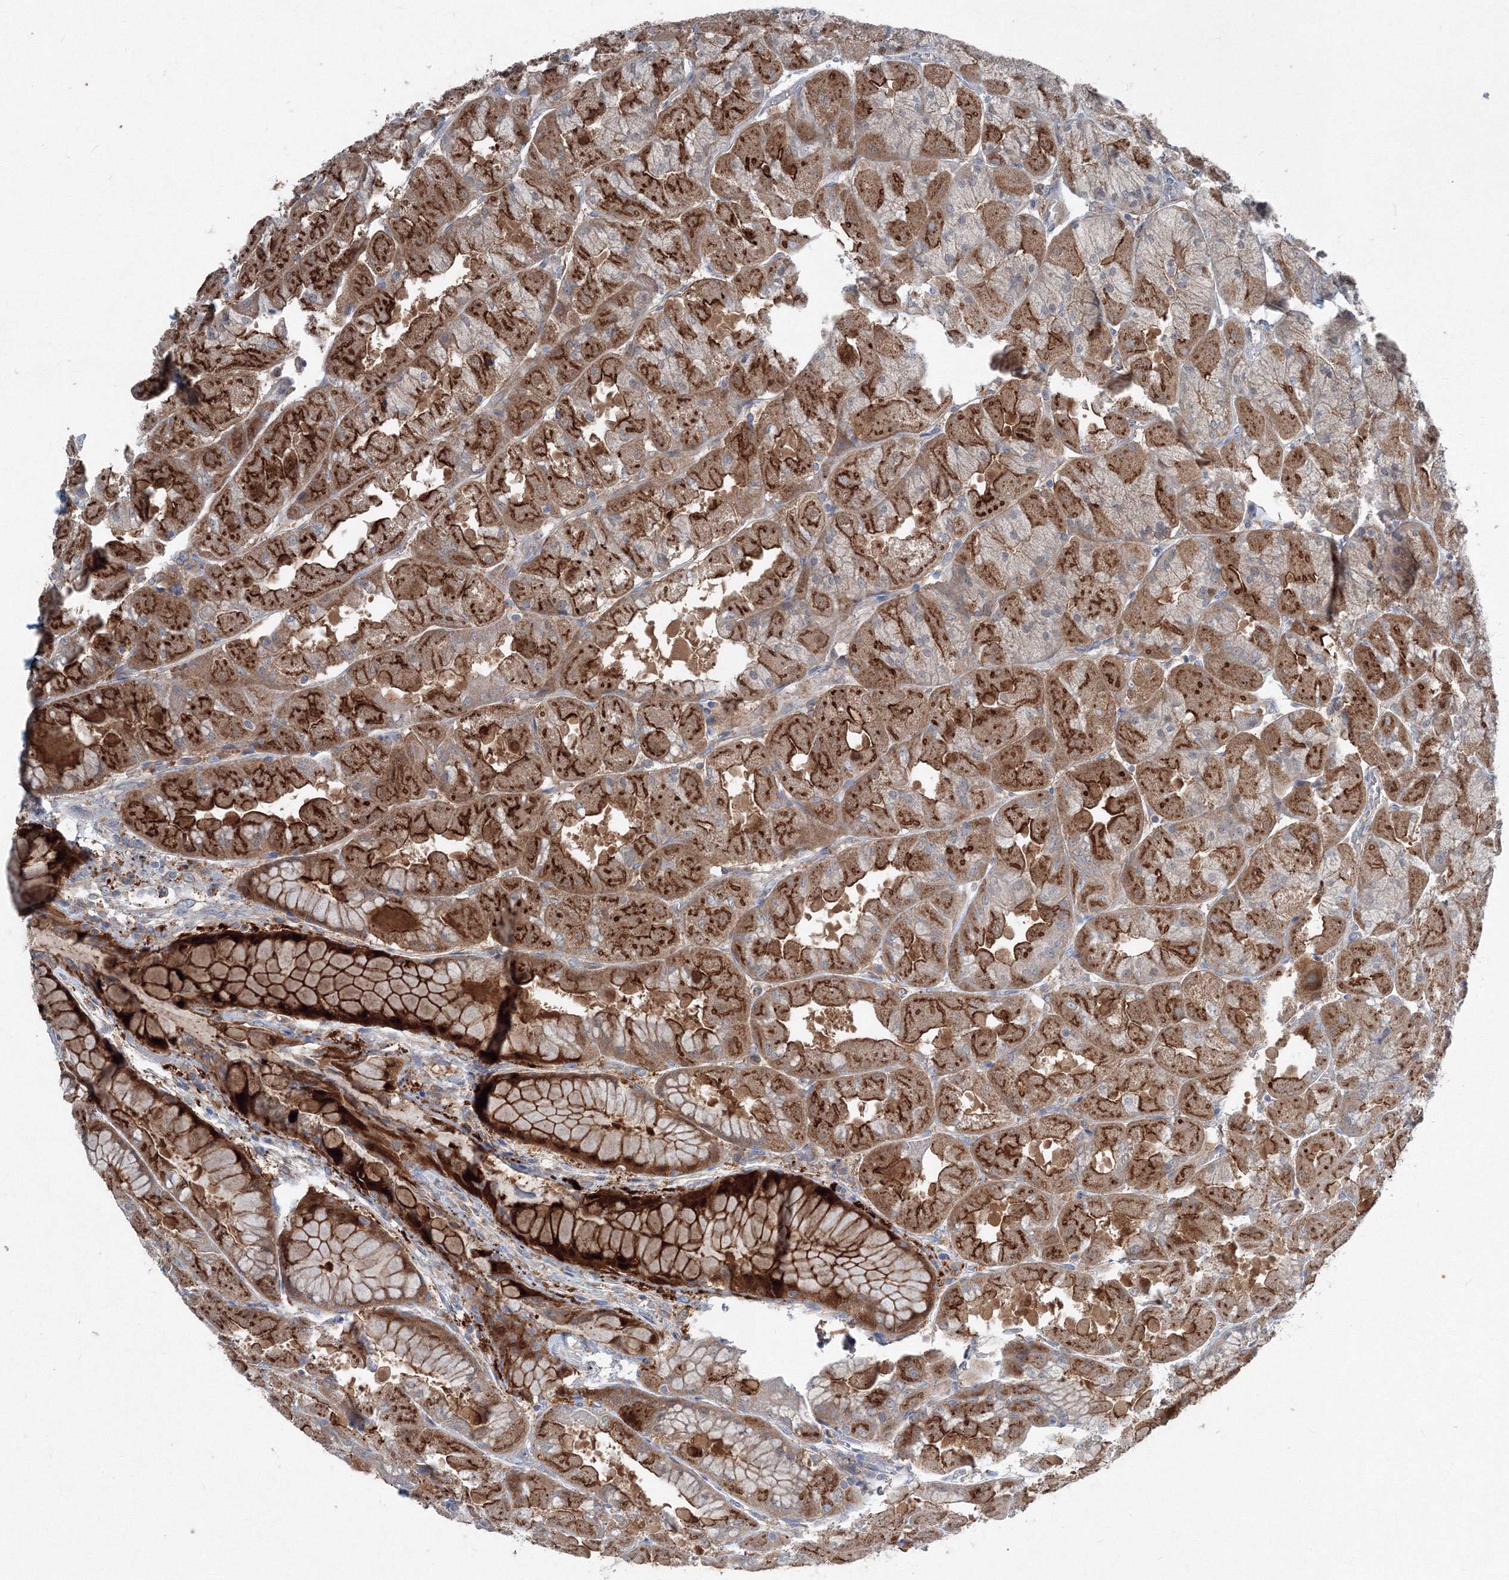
{"staining": {"intensity": "strong", "quantity": ">75%", "location": "cytoplasmic/membranous"}, "tissue": "stomach", "cell_type": "Glandular cells", "image_type": "normal", "snomed": [{"axis": "morphology", "description": "Normal tissue, NOS"}, {"axis": "topography", "description": "Stomach"}], "caption": "DAB immunohistochemical staining of benign stomach displays strong cytoplasmic/membranous protein positivity in approximately >75% of glandular cells. (Stains: DAB (3,3'-diaminobenzidine) in brown, nuclei in blue, Microscopy: brightfield microscopy at high magnification).", "gene": "TPRKB", "patient": {"sex": "female", "age": 61}}